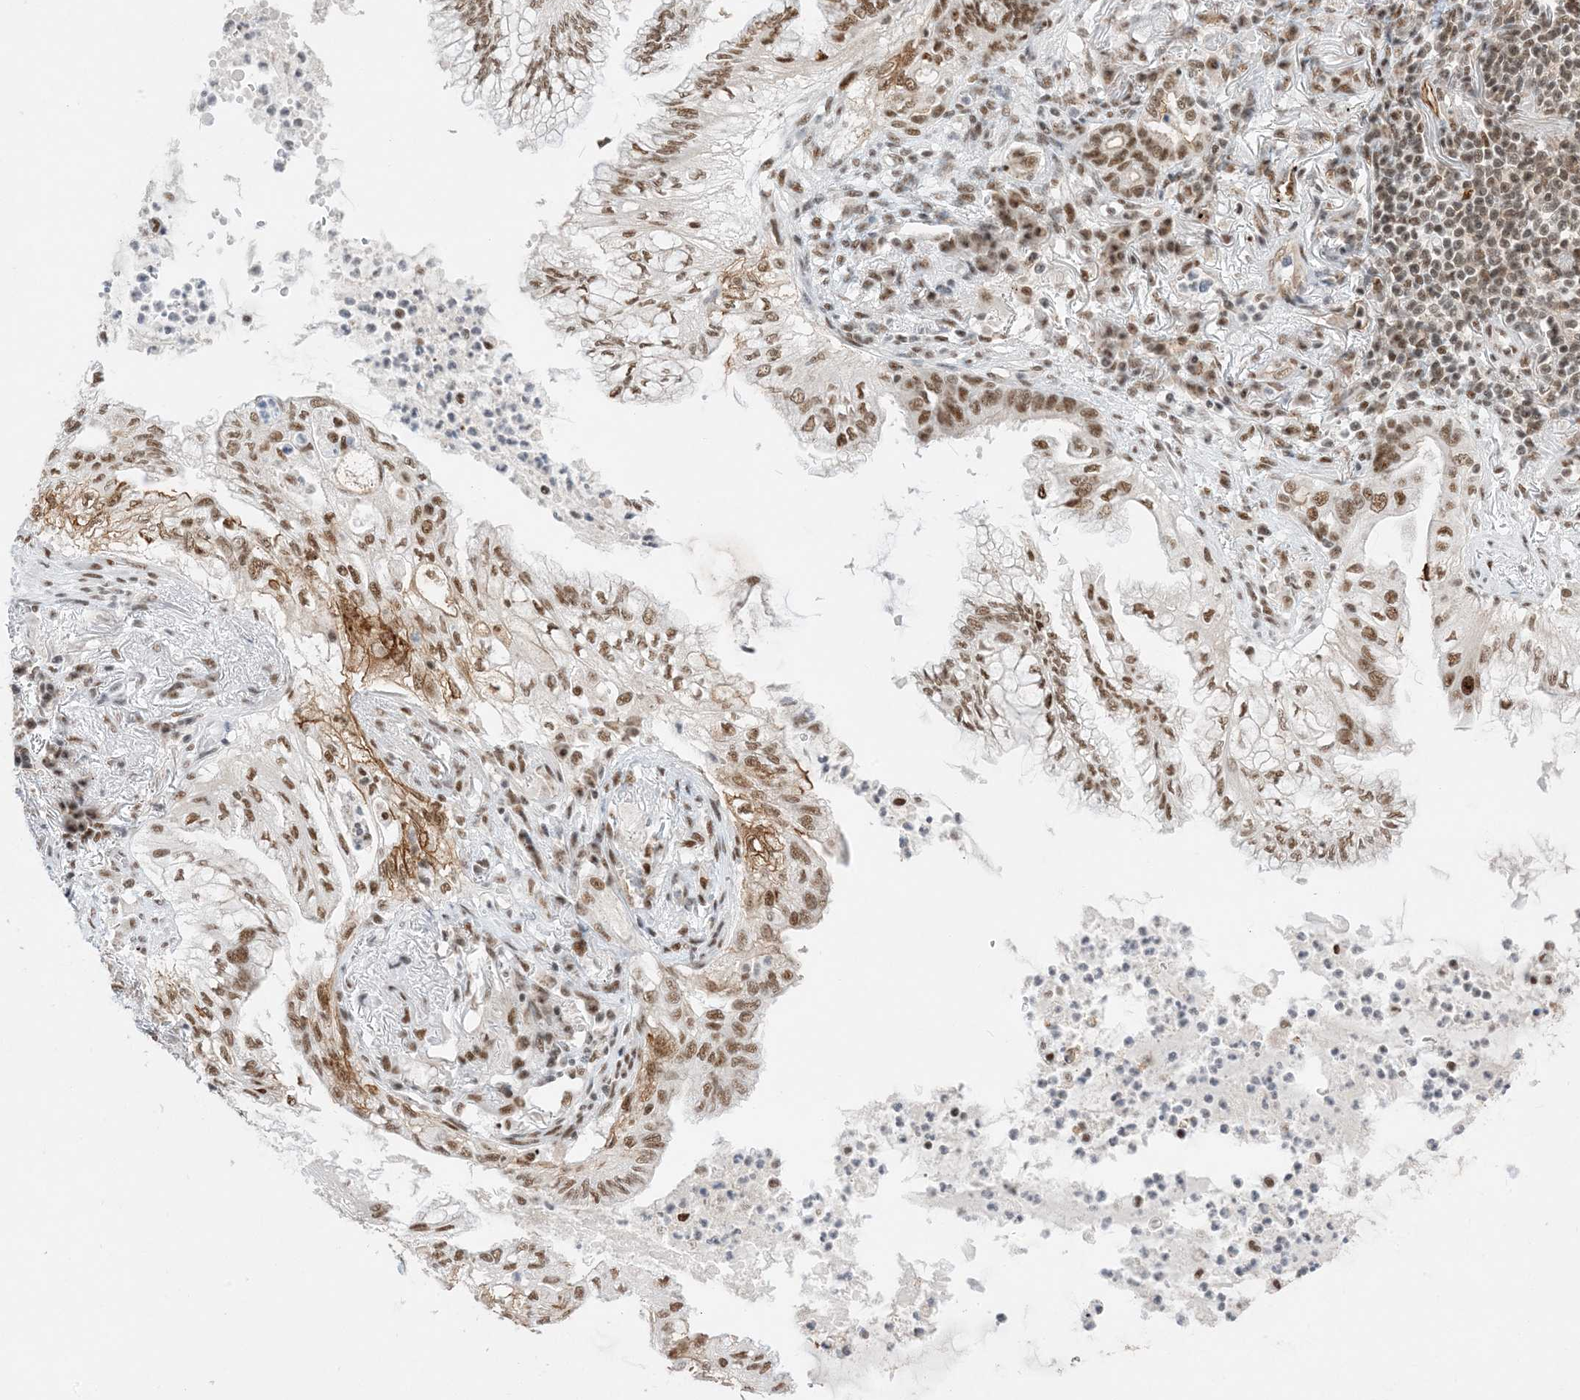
{"staining": {"intensity": "moderate", "quantity": ">75%", "location": "nuclear"}, "tissue": "lung cancer", "cell_type": "Tumor cells", "image_type": "cancer", "snomed": [{"axis": "morphology", "description": "Adenocarcinoma, NOS"}, {"axis": "topography", "description": "Lung"}], "caption": "Lung cancer (adenocarcinoma) tissue displays moderate nuclear expression in about >75% of tumor cells", "gene": "SF3A3", "patient": {"sex": "female", "age": 70}}